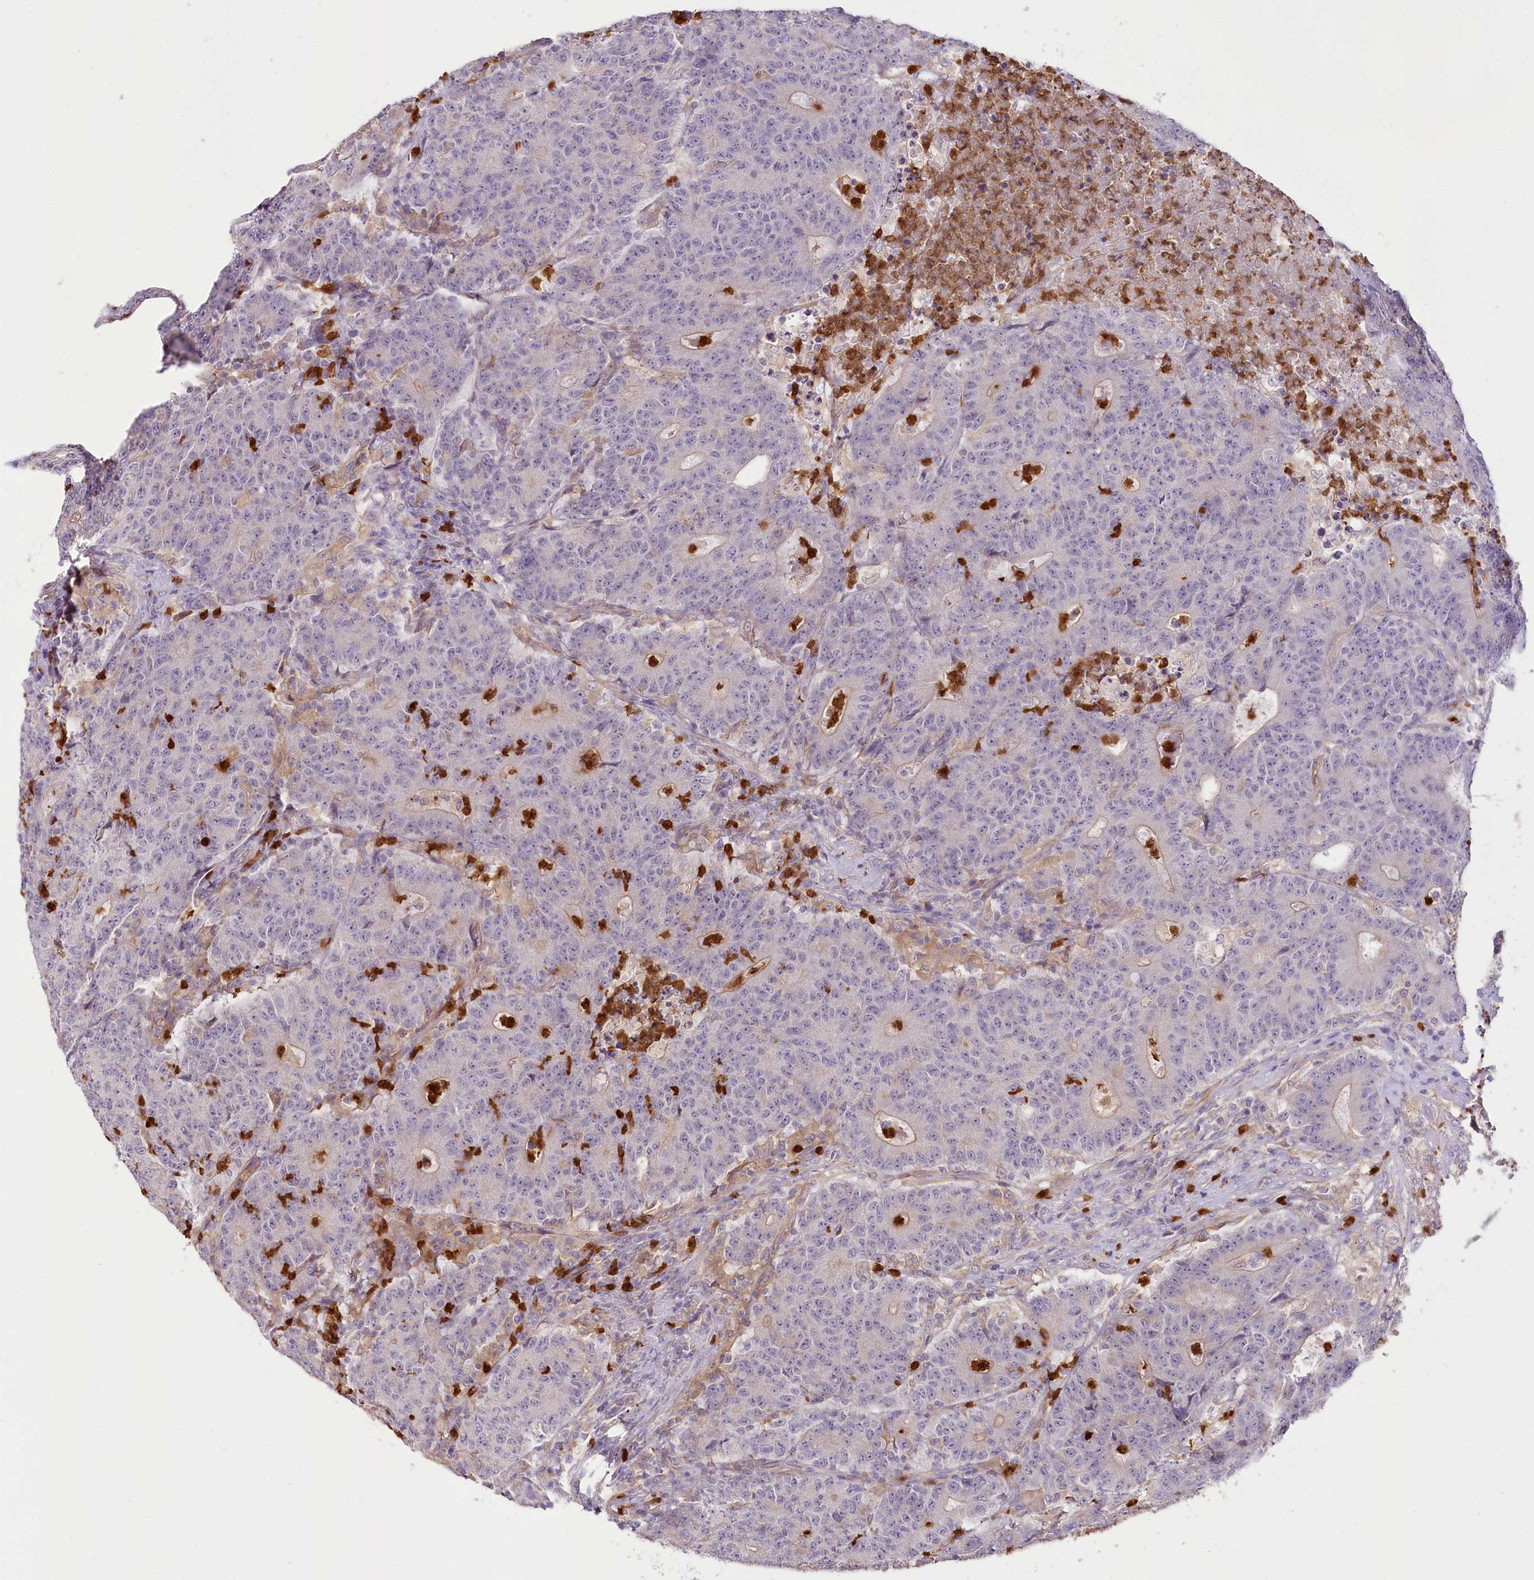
{"staining": {"intensity": "negative", "quantity": "none", "location": "none"}, "tissue": "colorectal cancer", "cell_type": "Tumor cells", "image_type": "cancer", "snomed": [{"axis": "morphology", "description": "Adenocarcinoma, NOS"}, {"axis": "topography", "description": "Colon"}], "caption": "Tumor cells are negative for brown protein staining in adenocarcinoma (colorectal).", "gene": "DPYD", "patient": {"sex": "female", "age": 75}}